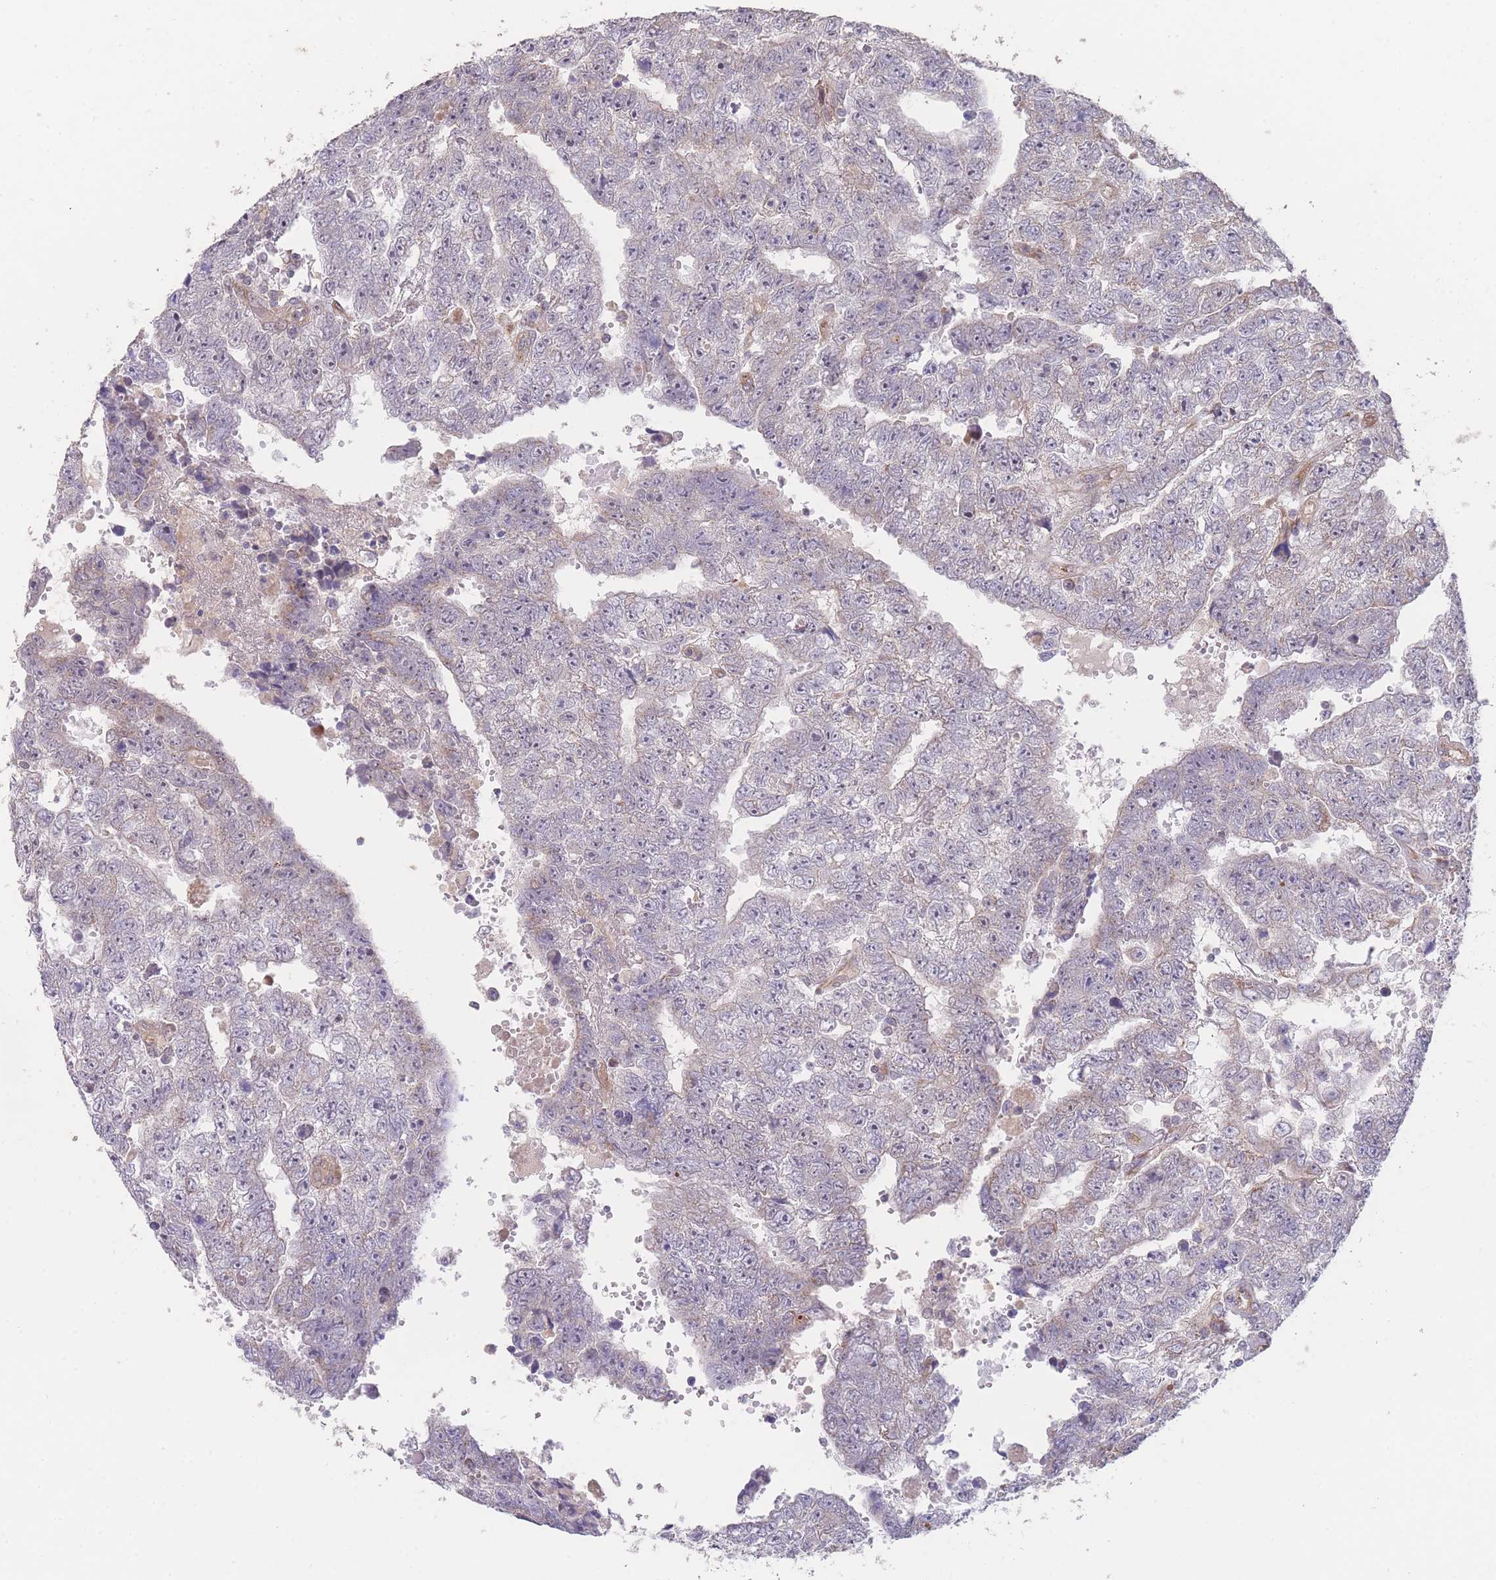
{"staining": {"intensity": "negative", "quantity": "none", "location": "none"}, "tissue": "testis cancer", "cell_type": "Tumor cells", "image_type": "cancer", "snomed": [{"axis": "morphology", "description": "Carcinoma, Embryonal, NOS"}, {"axis": "topography", "description": "Testis"}], "caption": "Immunohistochemistry photomicrograph of human testis cancer stained for a protein (brown), which shows no staining in tumor cells. (DAB (3,3'-diaminobenzidine) IHC, high magnification).", "gene": "PXMP4", "patient": {"sex": "male", "age": 25}}